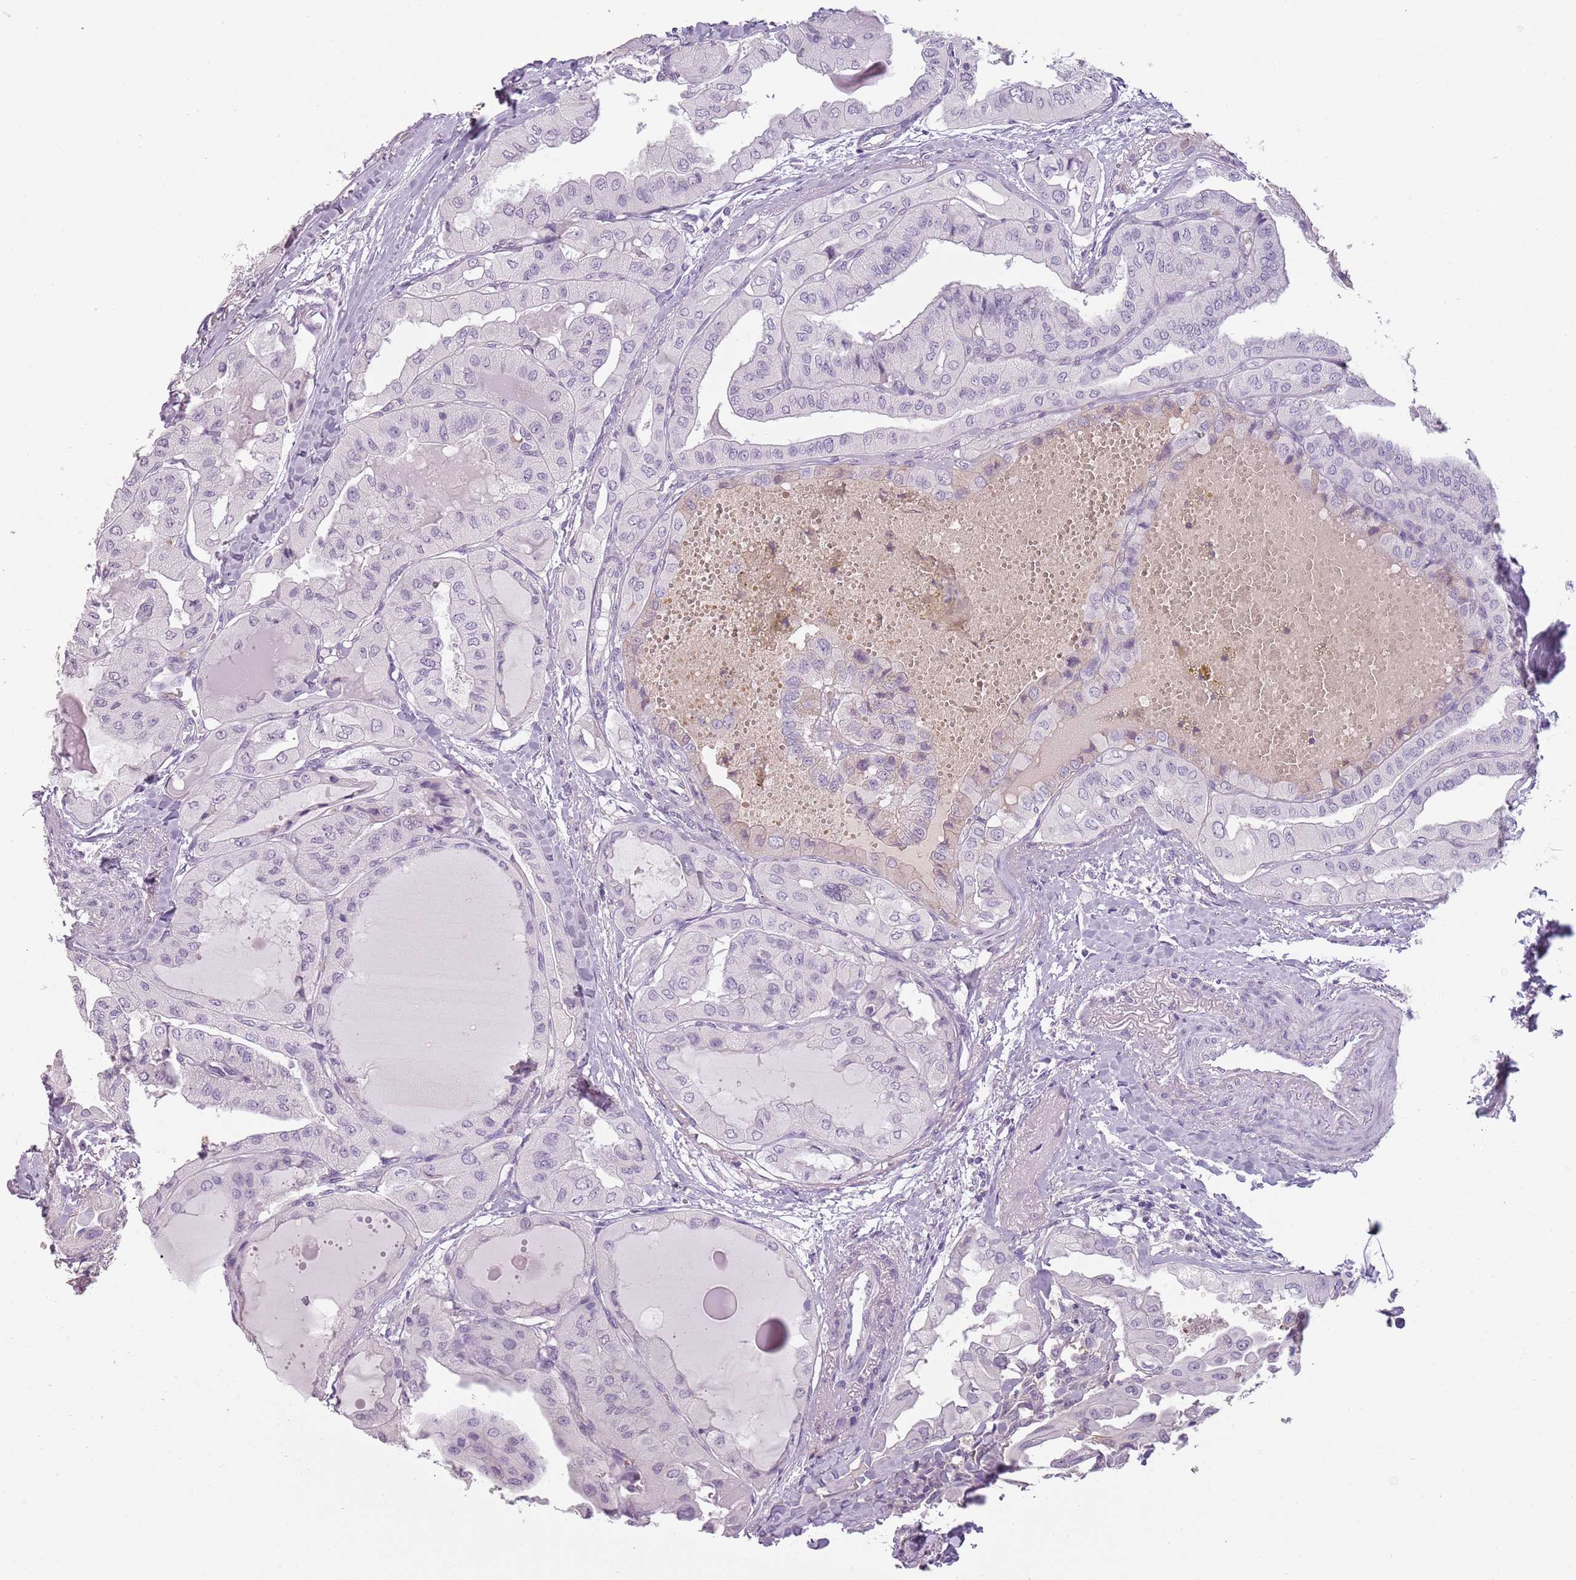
{"staining": {"intensity": "negative", "quantity": "none", "location": "none"}, "tissue": "thyroid cancer", "cell_type": "Tumor cells", "image_type": "cancer", "snomed": [{"axis": "morphology", "description": "Papillary adenocarcinoma, NOS"}, {"axis": "topography", "description": "Thyroid gland"}], "caption": "There is no significant expression in tumor cells of thyroid cancer.", "gene": "PIEZO1", "patient": {"sex": "female", "age": 59}}